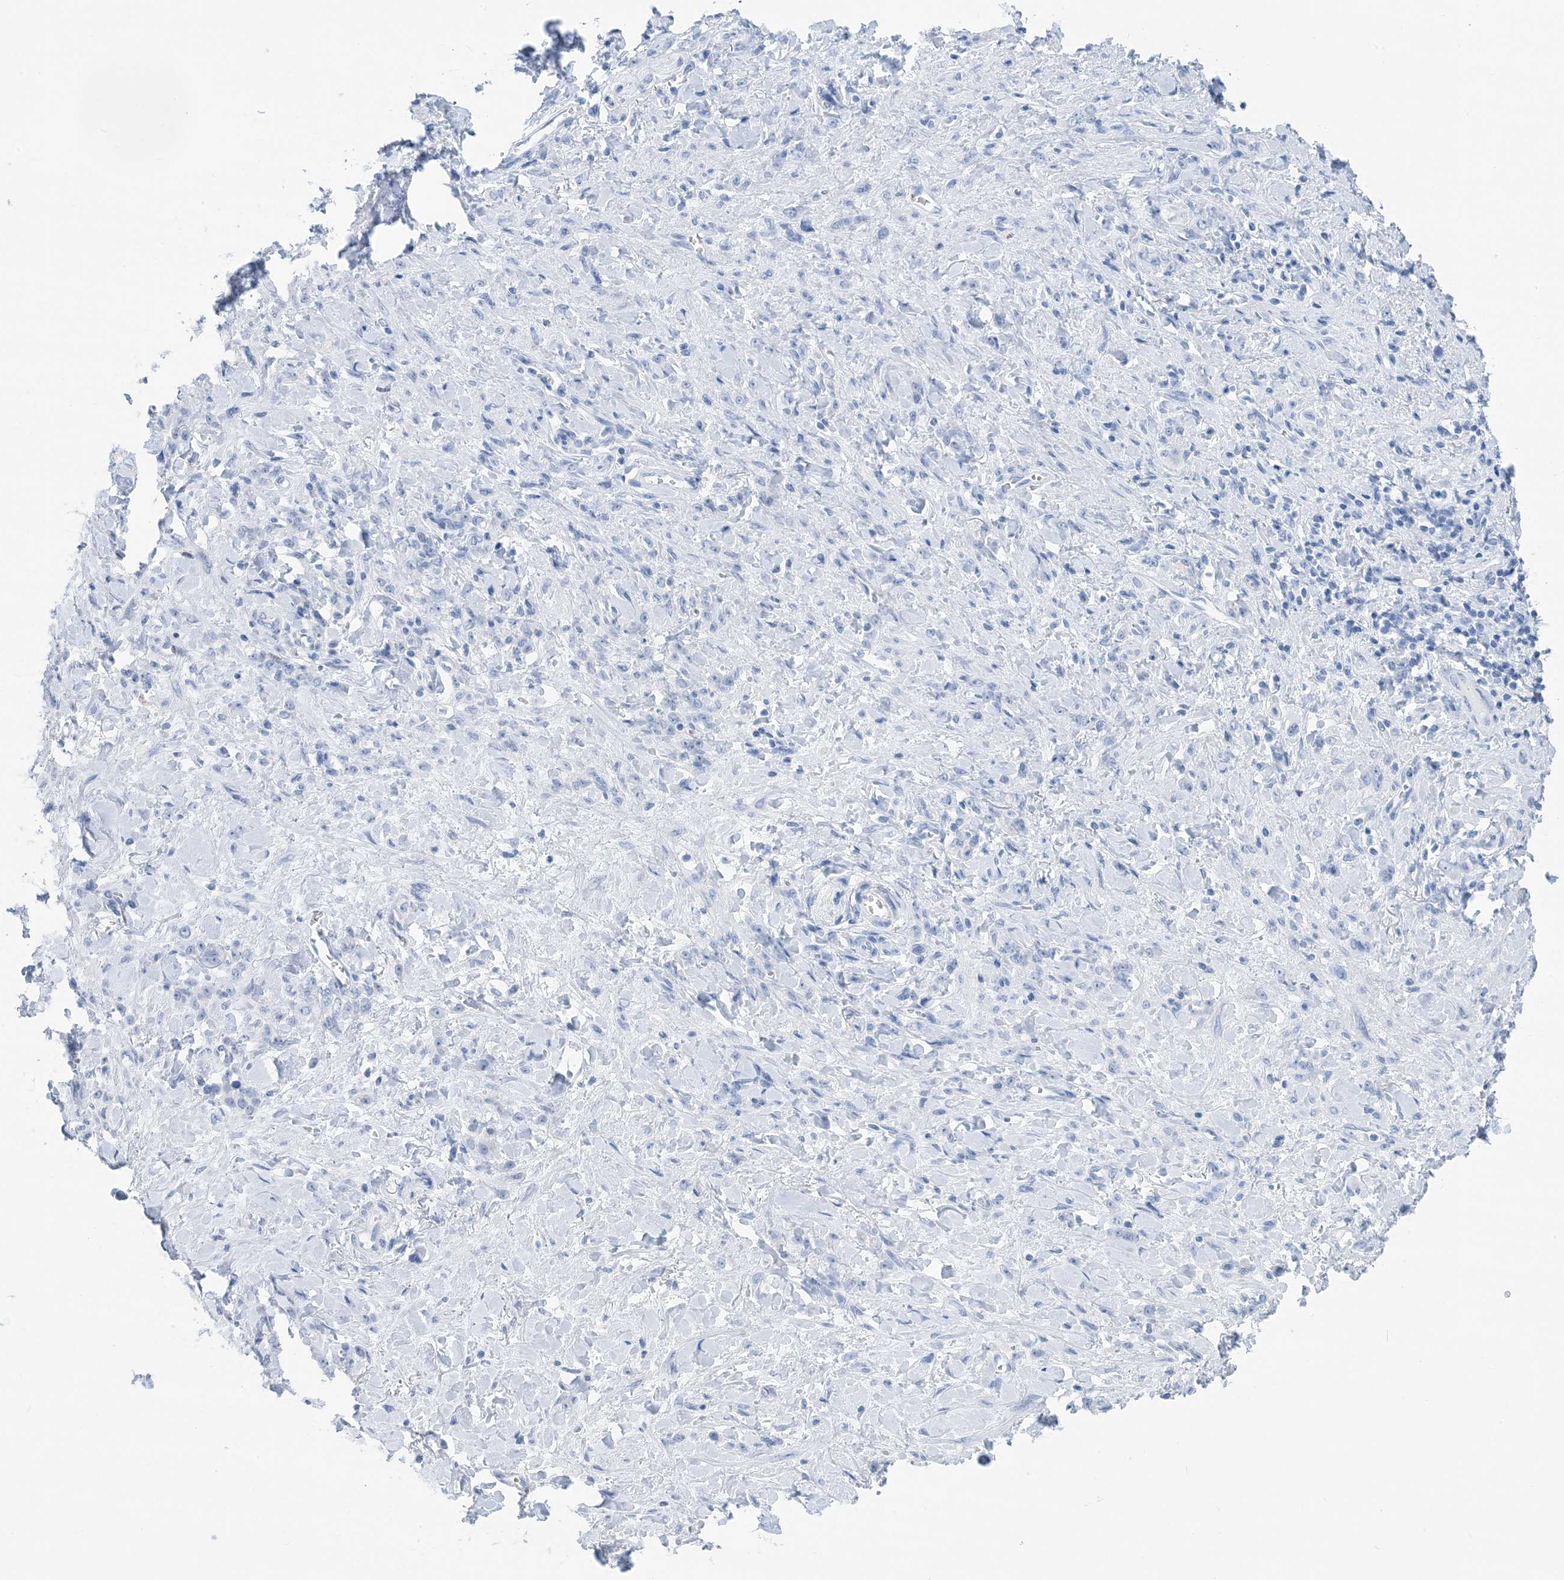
{"staining": {"intensity": "negative", "quantity": "none", "location": "none"}, "tissue": "stomach cancer", "cell_type": "Tumor cells", "image_type": "cancer", "snomed": [{"axis": "morphology", "description": "Normal tissue, NOS"}, {"axis": "morphology", "description": "Adenocarcinoma, NOS"}, {"axis": "topography", "description": "Stomach"}], "caption": "This is an IHC image of human stomach adenocarcinoma. There is no staining in tumor cells.", "gene": "SH3YL1", "patient": {"sex": "male", "age": 82}}